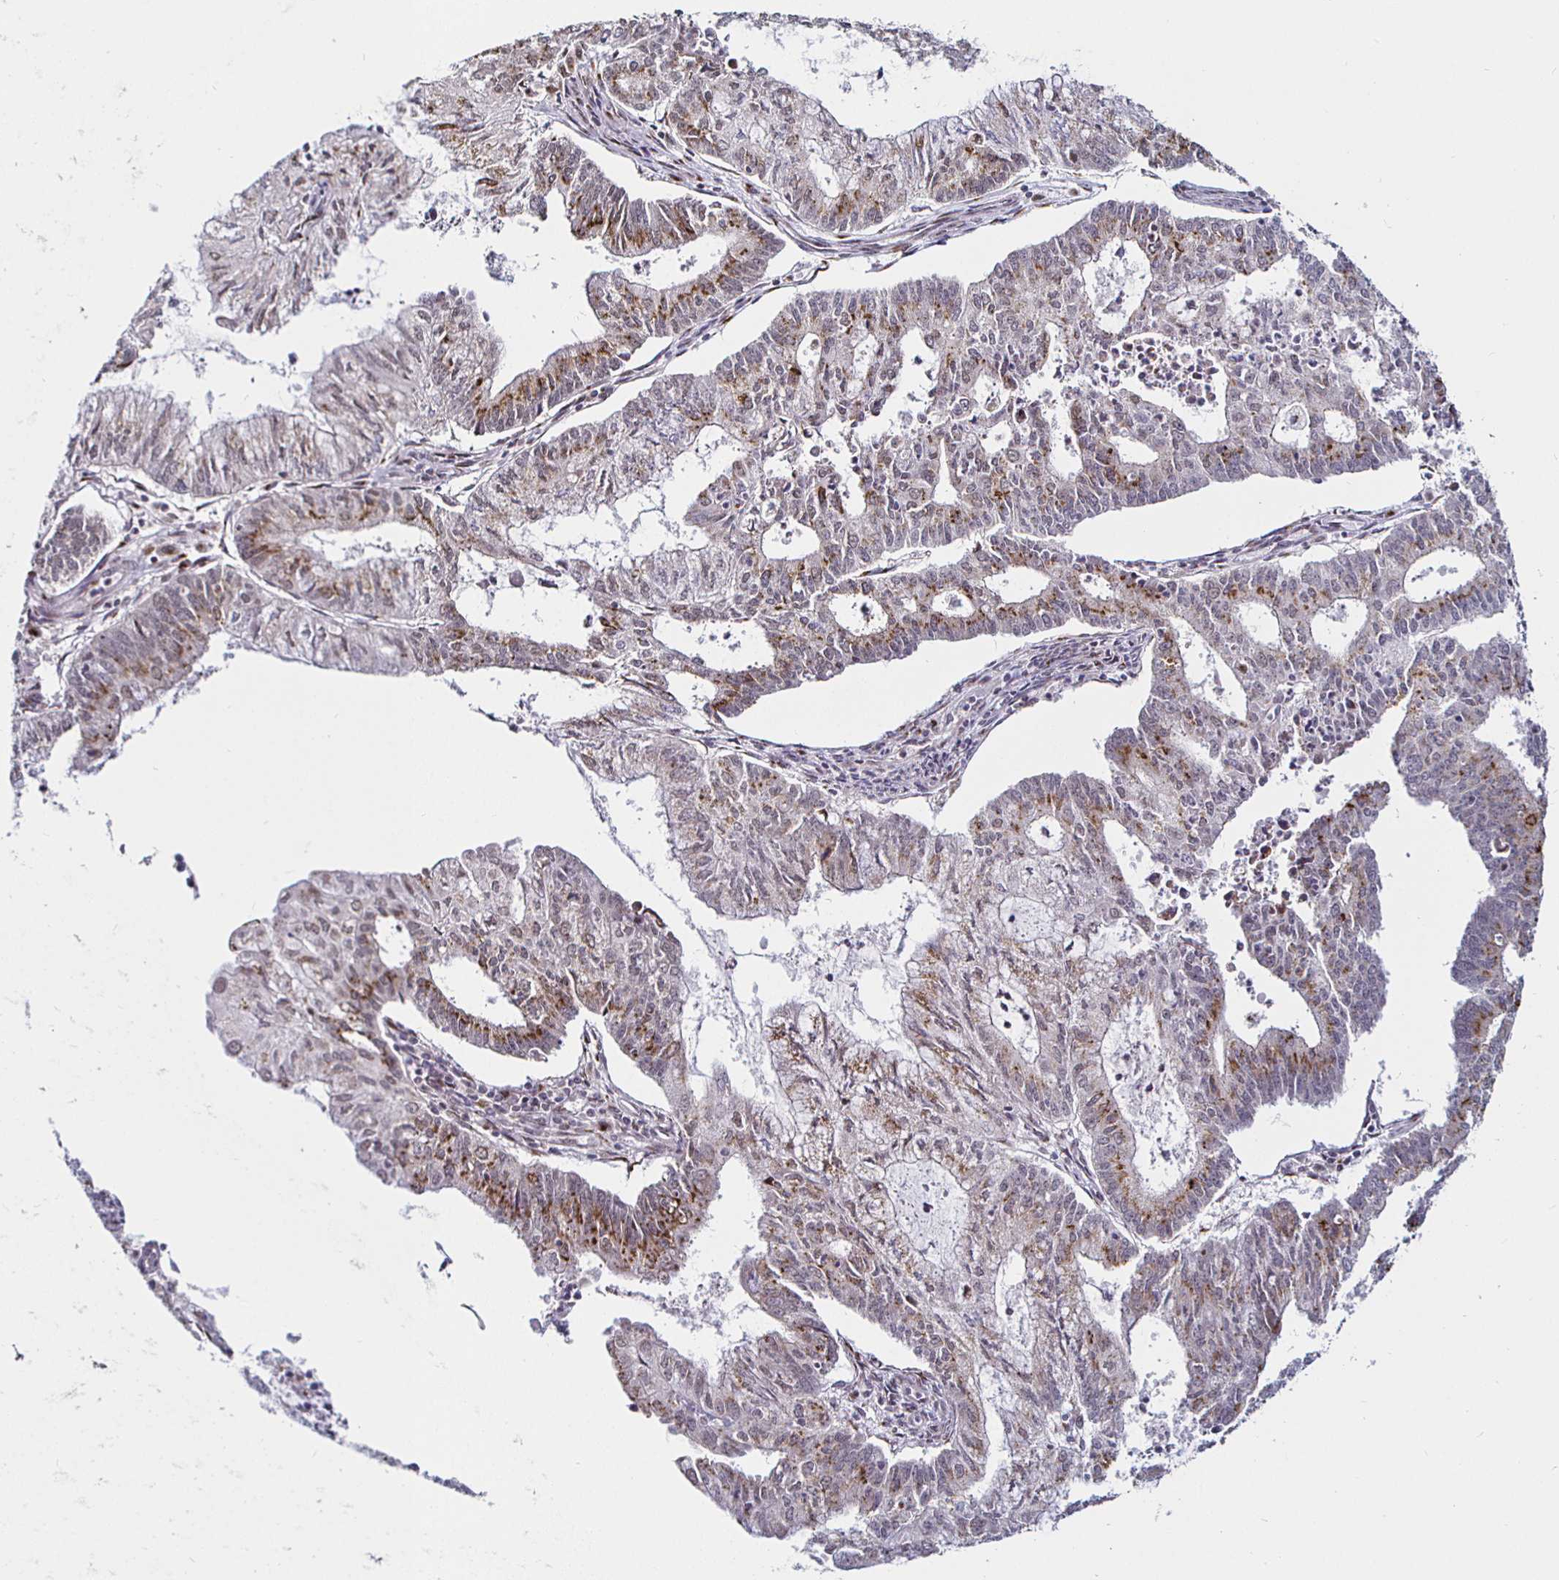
{"staining": {"intensity": "moderate", "quantity": "<25%", "location": "cytoplasmic/membranous"}, "tissue": "endometrial cancer", "cell_type": "Tumor cells", "image_type": "cancer", "snomed": [{"axis": "morphology", "description": "Adenocarcinoma, NOS"}, {"axis": "topography", "description": "Endometrium"}], "caption": "IHC of endometrial cancer (adenocarcinoma) displays low levels of moderate cytoplasmic/membranous positivity in about <25% of tumor cells. (DAB (3,3'-diaminobenzidine) IHC with brightfield microscopy, high magnification).", "gene": "ATG3", "patient": {"sex": "female", "age": 61}}